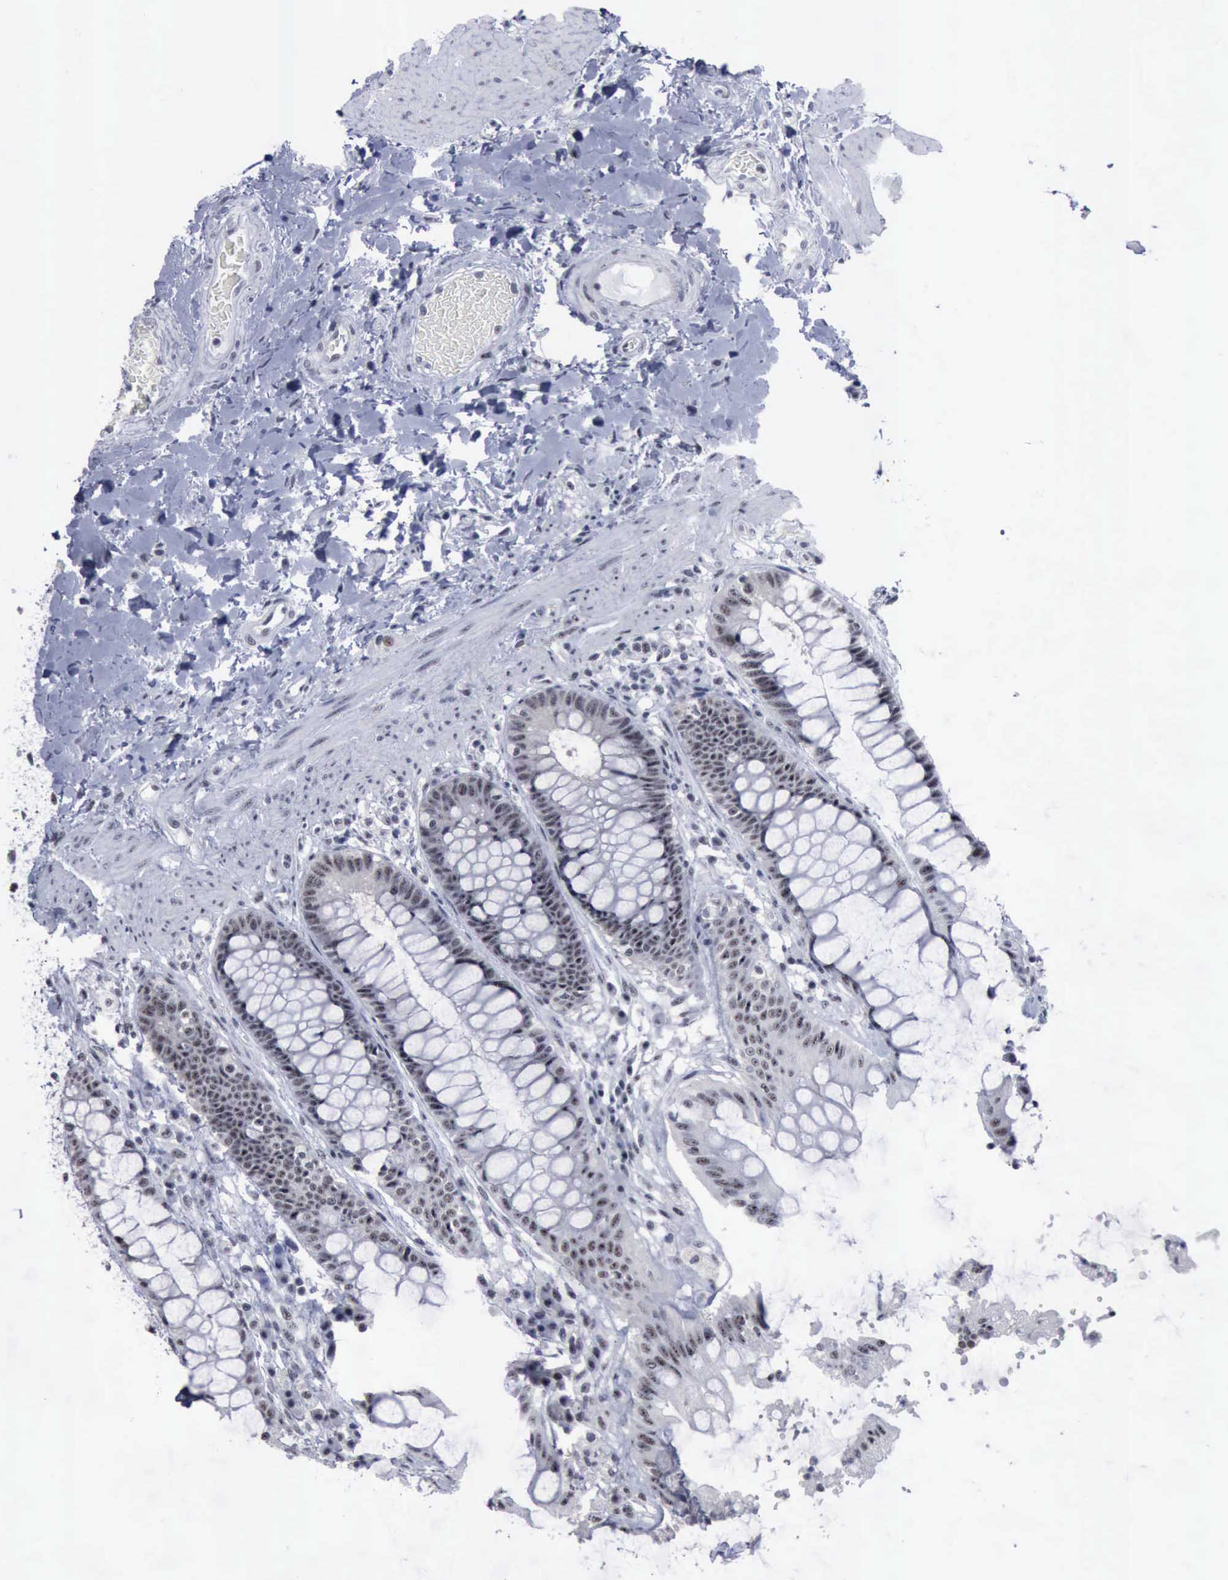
{"staining": {"intensity": "negative", "quantity": "none", "location": "none"}, "tissue": "rectum", "cell_type": "Glandular cells", "image_type": "normal", "snomed": [{"axis": "morphology", "description": "Normal tissue, NOS"}, {"axis": "topography", "description": "Rectum"}], "caption": "IHC of unremarkable human rectum demonstrates no staining in glandular cells. The staining is performed using DAB (3,3'-diaminobenzidine) brown chromogen with nuclei counter-stained in using hematoxylin.", "gene": "BRD1", "patient": {"sex": "female", "age": 46}}